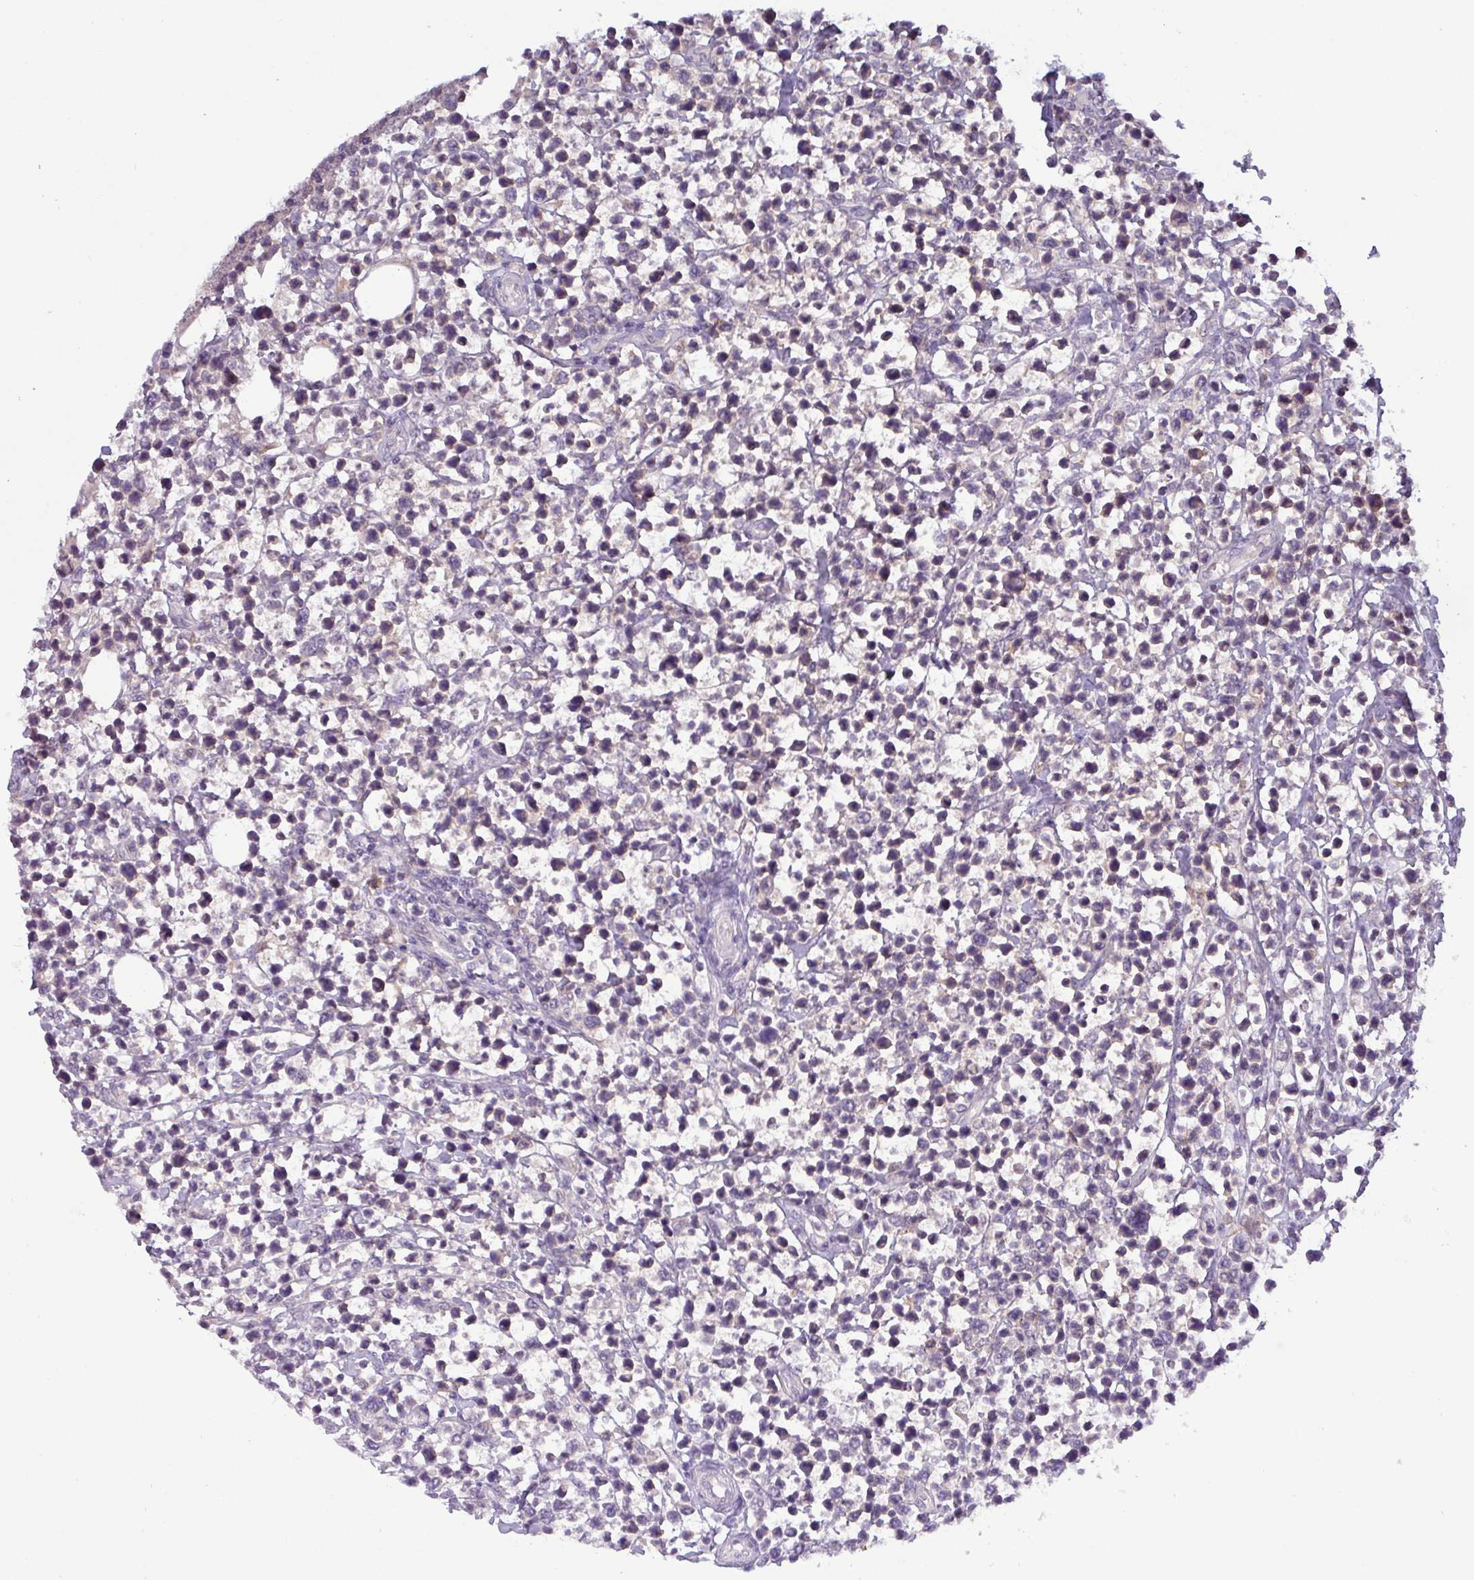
{"staining": {"intensity": "negative", "quantity": "none", "location": "none"}, "tissue": "lymphoma", "cell_type": "Tumor cells", "image_type": "cancer", "snomed": [{"axis": "morphology", "description": "Malignant lymphoma, non-Hodgkin's type, Low grade"}, {"axis": "topography", "description": "Lymph node"}], "caption": "Immunohistochemistry (IHC) histopathology image of neoplastic tissue: human low-grade malignant lymphoma, non-Hodgkin's type stained with DAB displays no significant protein positivity in tumor cells.", "gene": "TMEM62", "patient": {"sex": "male", "age": 60}}